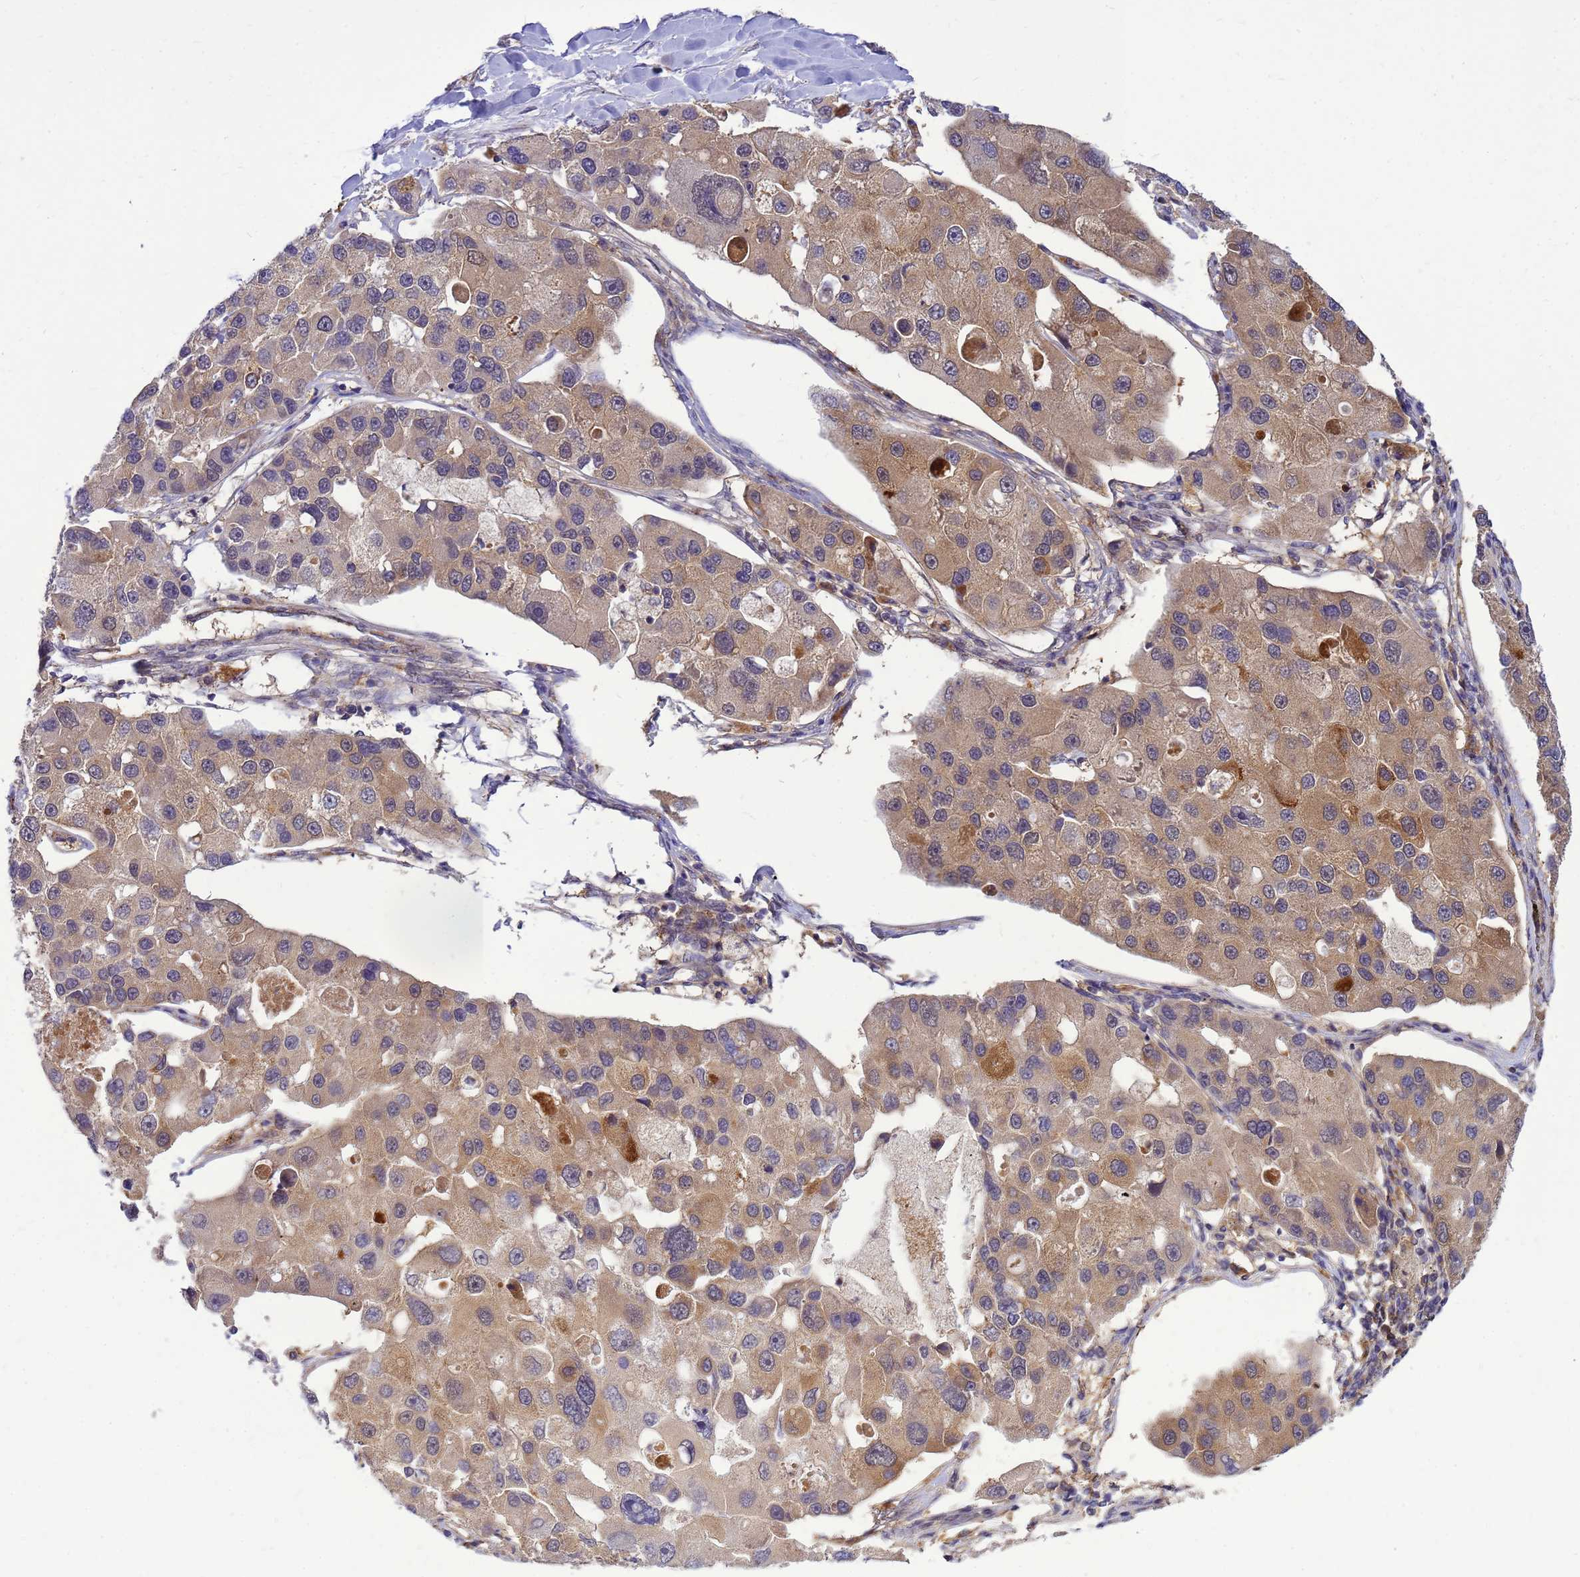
{"staining": {"intensity": "moderate", "quantity": ">75%", "location": "cytoplasmic/membranous"}, "tissue": "lung cancer", "cell_type": "Tumor cells", "image_type": "cancer", "snomed": [{"axis": "morphology", "description": "Adenocarcinoma, NOS"}, {"axis": "topography", "description": "Lung"}], "caption": "A high-resolution image shows immunohistochemistry (IHC) staining of lung adenocarcinoma, which displays moderate cytoplasmic/membranous expression in approximately >75% of tumor cells.", "gene": "ENOPH1", "patient": {"sex": "female", "age": 54}}